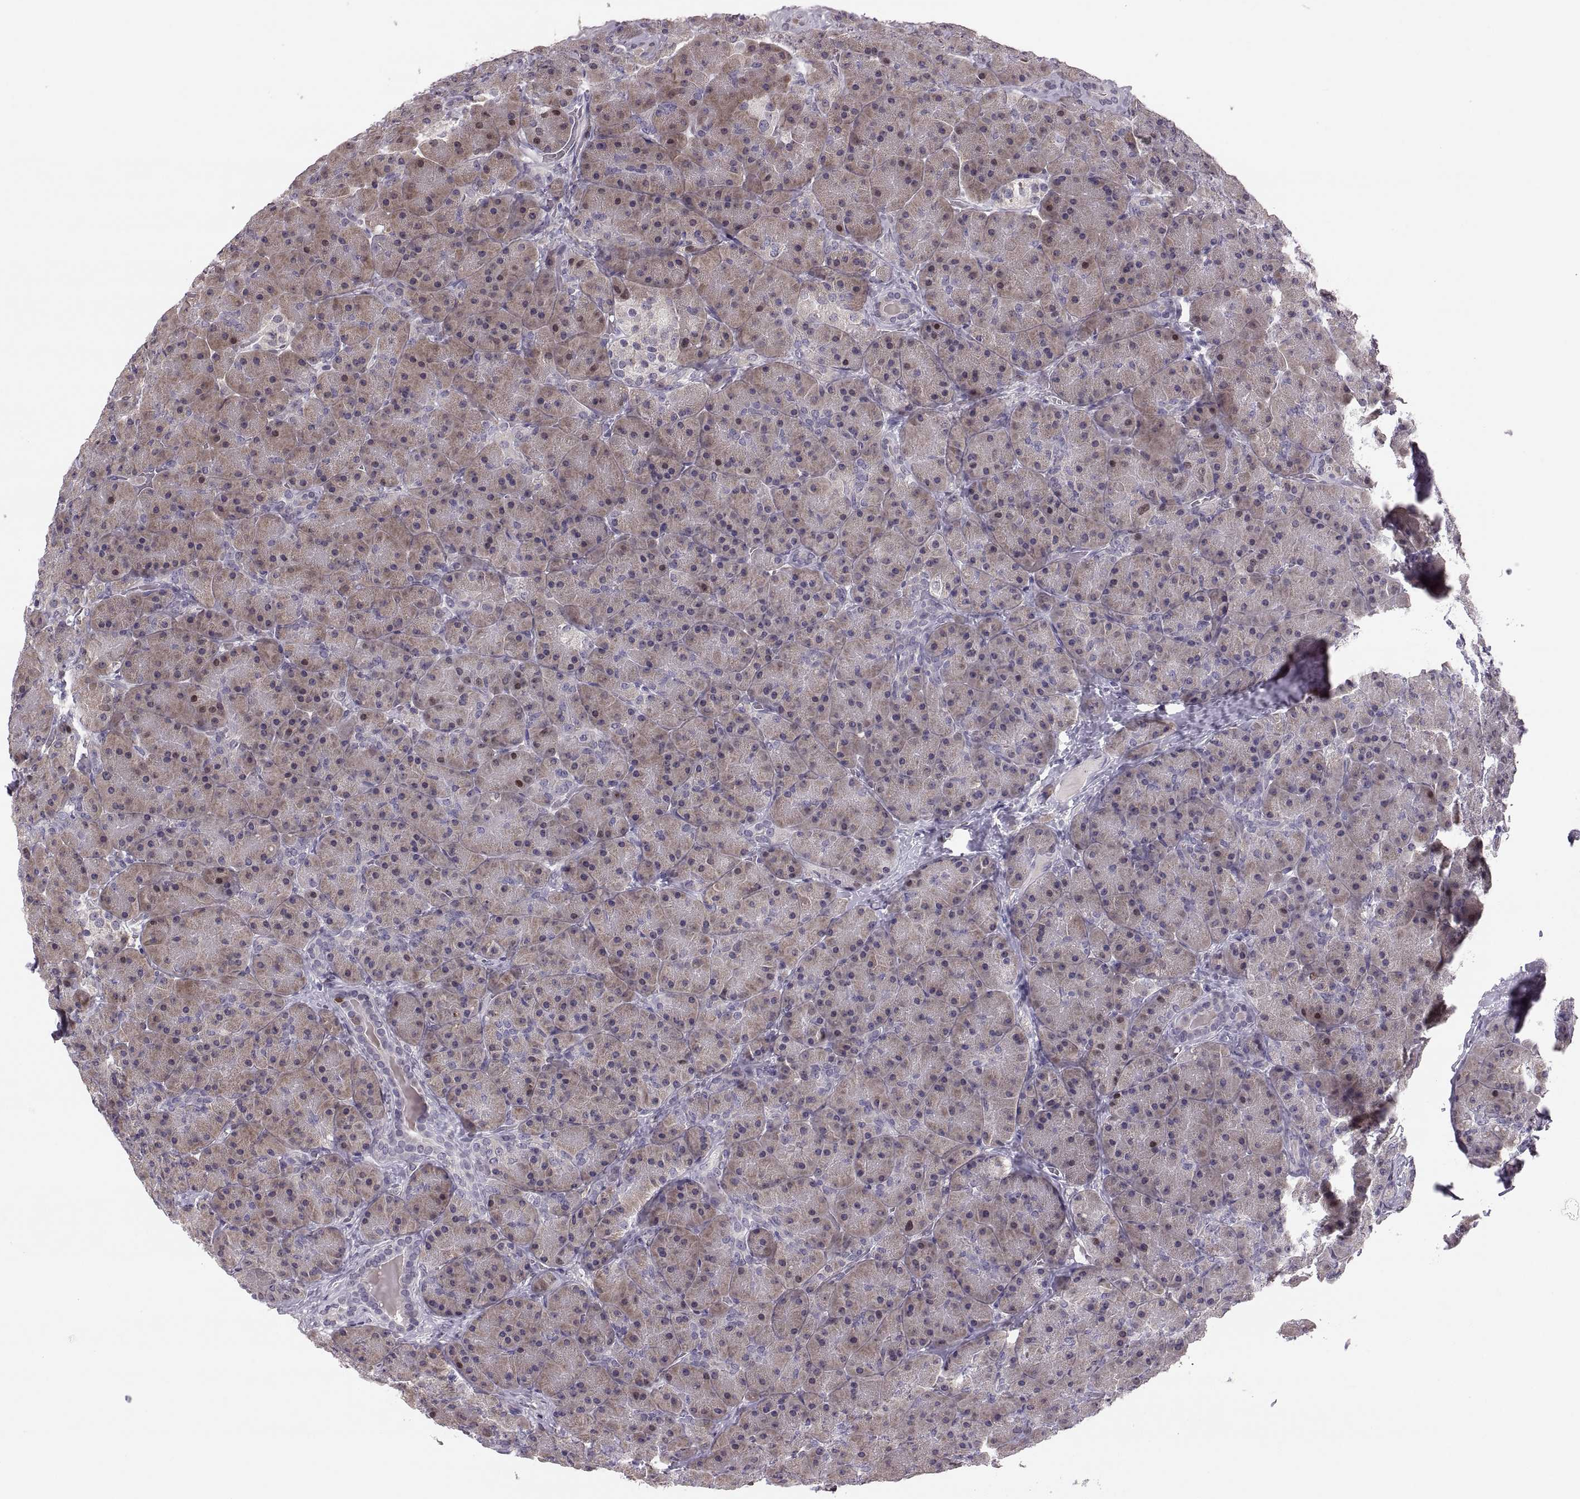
{"staining": {"intensity": "weak", "quantity": ">75%", "location": "cytoplasmic/membranous"}, "tissue": "pancreas", "cell_type": "Exocrine glandular cells", "image_type": "normal", "snomed": [{"axis": "morphology", "description": "Normal tissue, NOS"}, {"axis": "topography", "description": "Pancreas"}], "caption": "Pancreas stained for a protein exhibits weak cytoplasmic/membranous positivity in exocrine glandular cells.", "gene": "ADH6", "patient": {"sex": "male", "age": 57}}